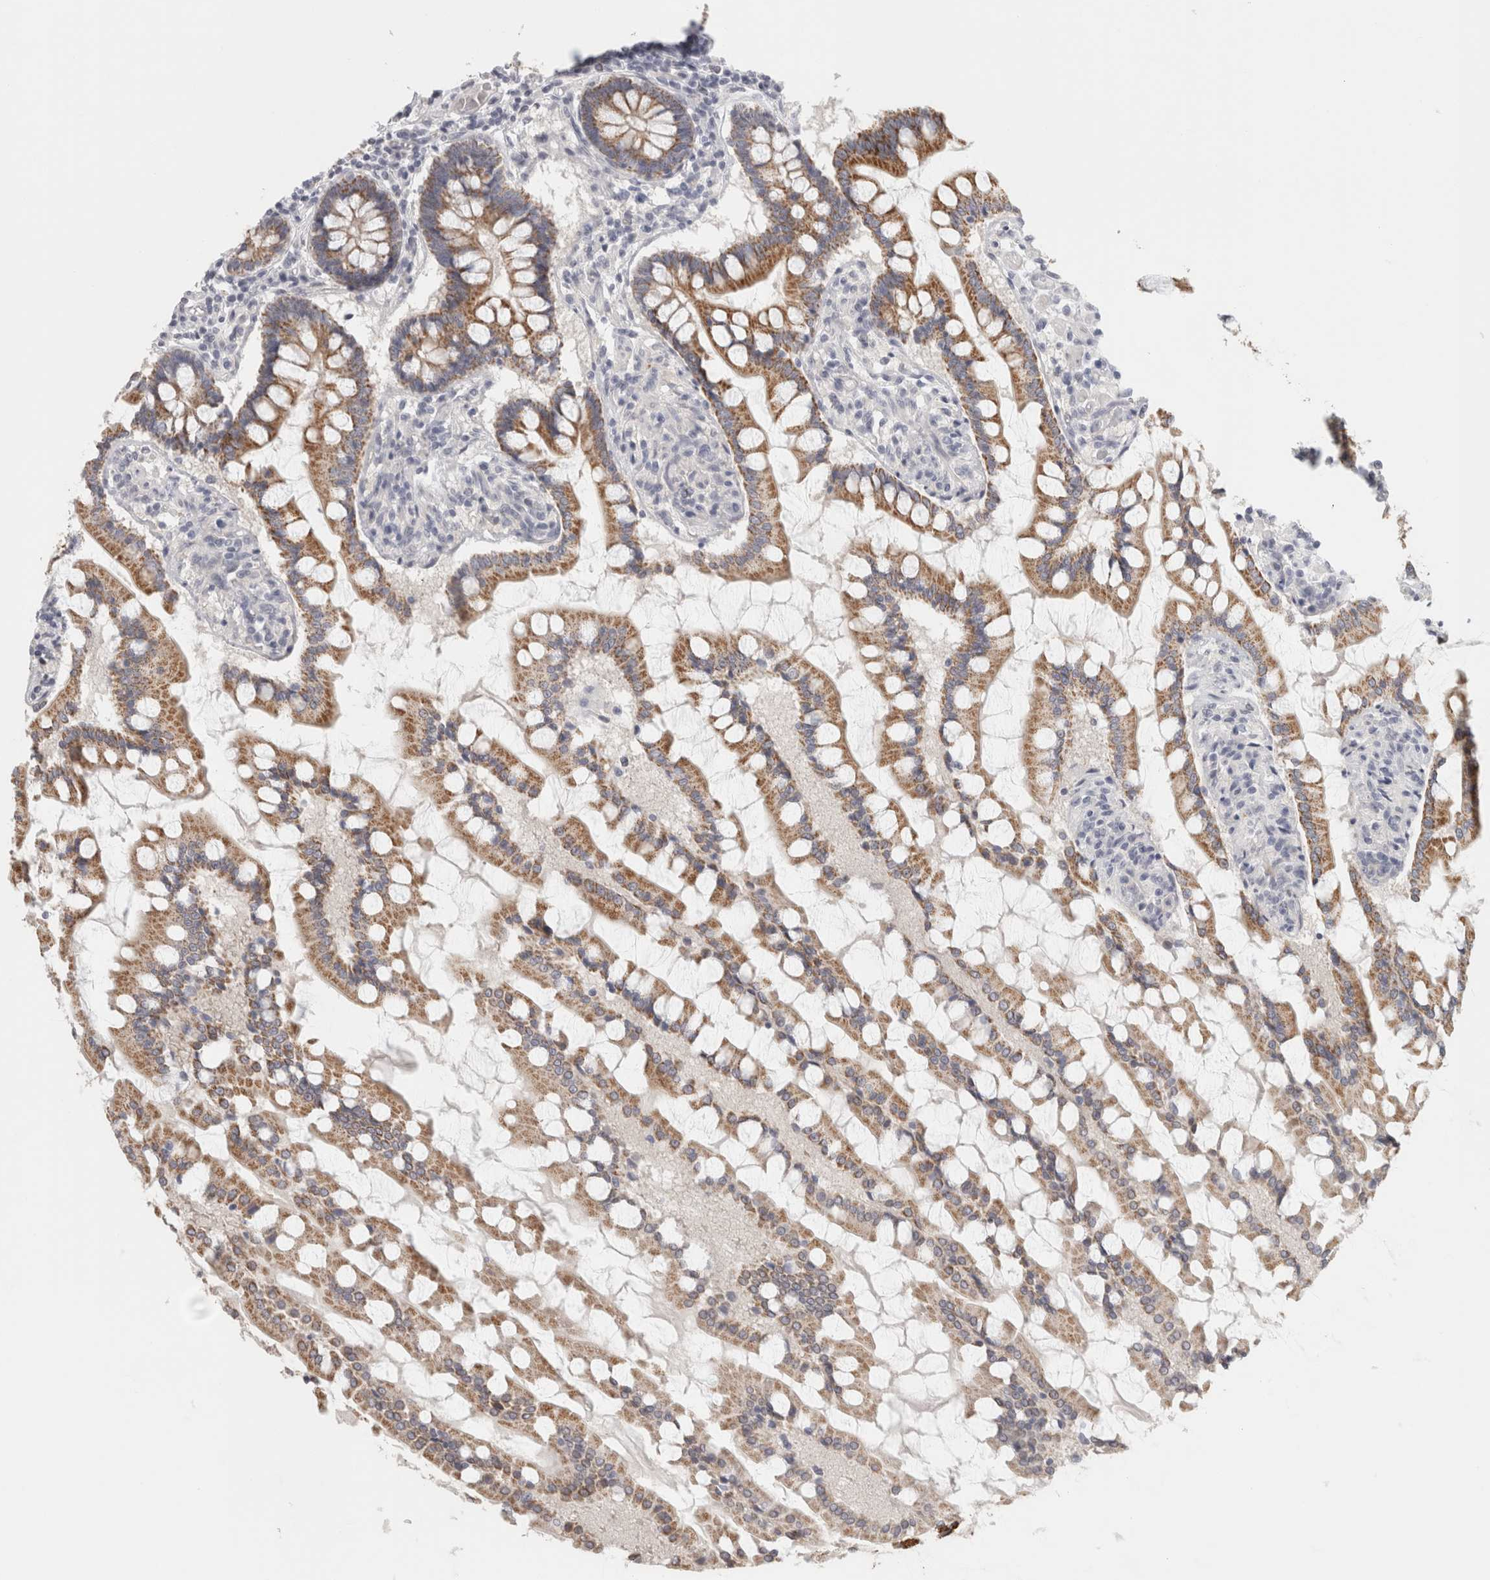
{"staining": {"intensity": "moderate", "quantity": ">75%", "location": "cytoplasmic/membranous"}, "tissue": "small intestine", "cell_type": "Glandular cells", "image_type": "normal", "snomed": [{"axis": "morphology", "description": "Normal tissue, NOS"}, {"axis": "topography", "description": "Small intestine"}], "caption": "Immunohistochemistry (IHC) of unremarkable small intestine exhibits medium levels of moderate cytoplasmic/membranous staining in approximately >75% of glandular cells.", "gene": "FBLIM1", "patient": {"sex": "male", "age": 41}}